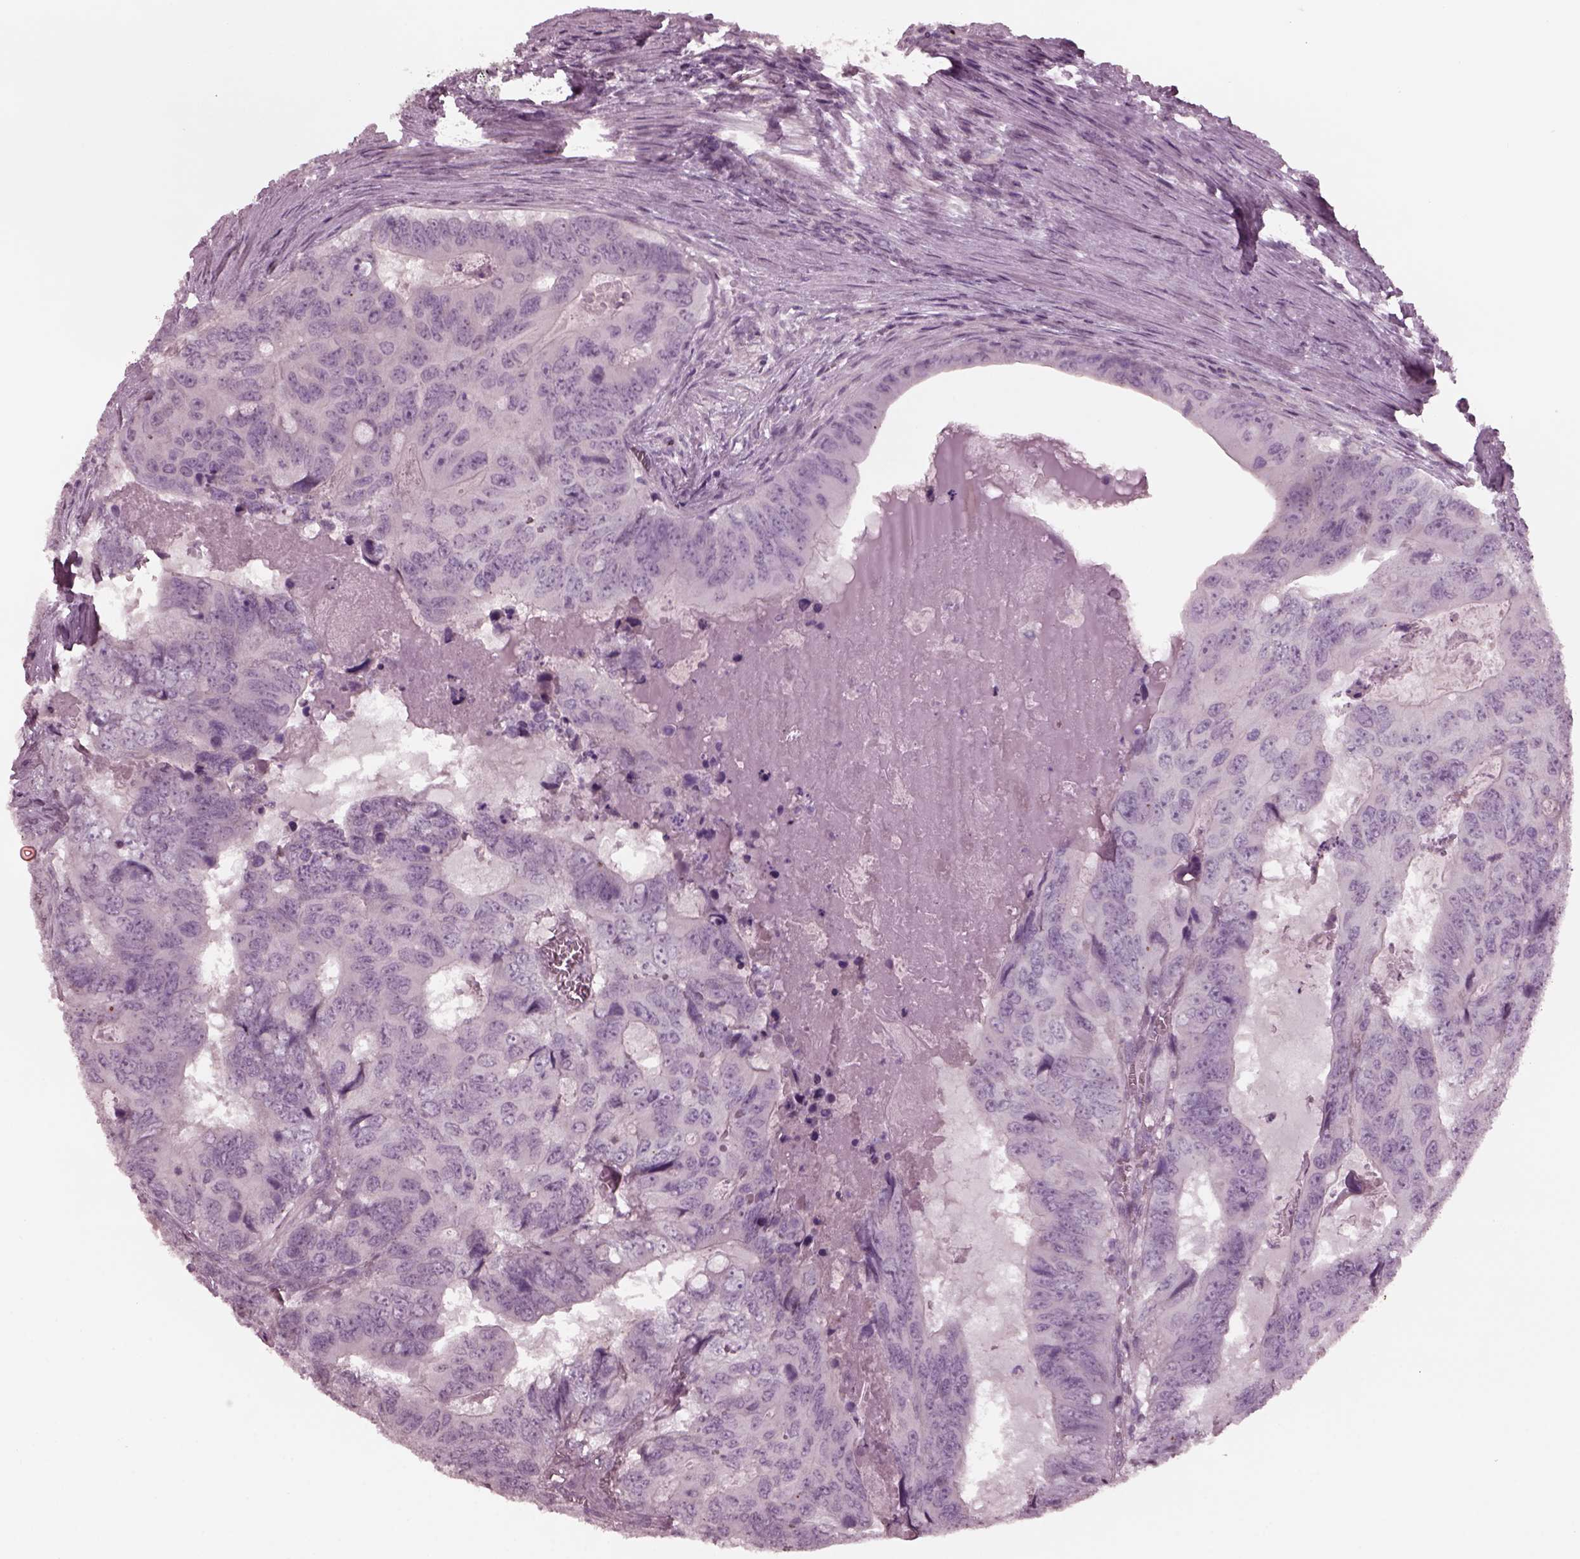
{"staining": {"intensity": "negative", "quantity": "none", "location": "none"}, "tissue": "colorectal cancer", "cell_type": "Tumor cells", "image_type": "cancer", "snomed": [{"axis": "morphology", "description": "Adenocarcinoma, NOS"}, {"axis": "topography", "description": "Colon"}], "caption": "Tumor cells show no significant protein staining in colorectal cancer (adenocarcinoma). (DAB immunohistochemistry (IHC) with hematoxylin counter stain).", "gene": "YY2", "patient": {"sex": "male", "age": 79}}